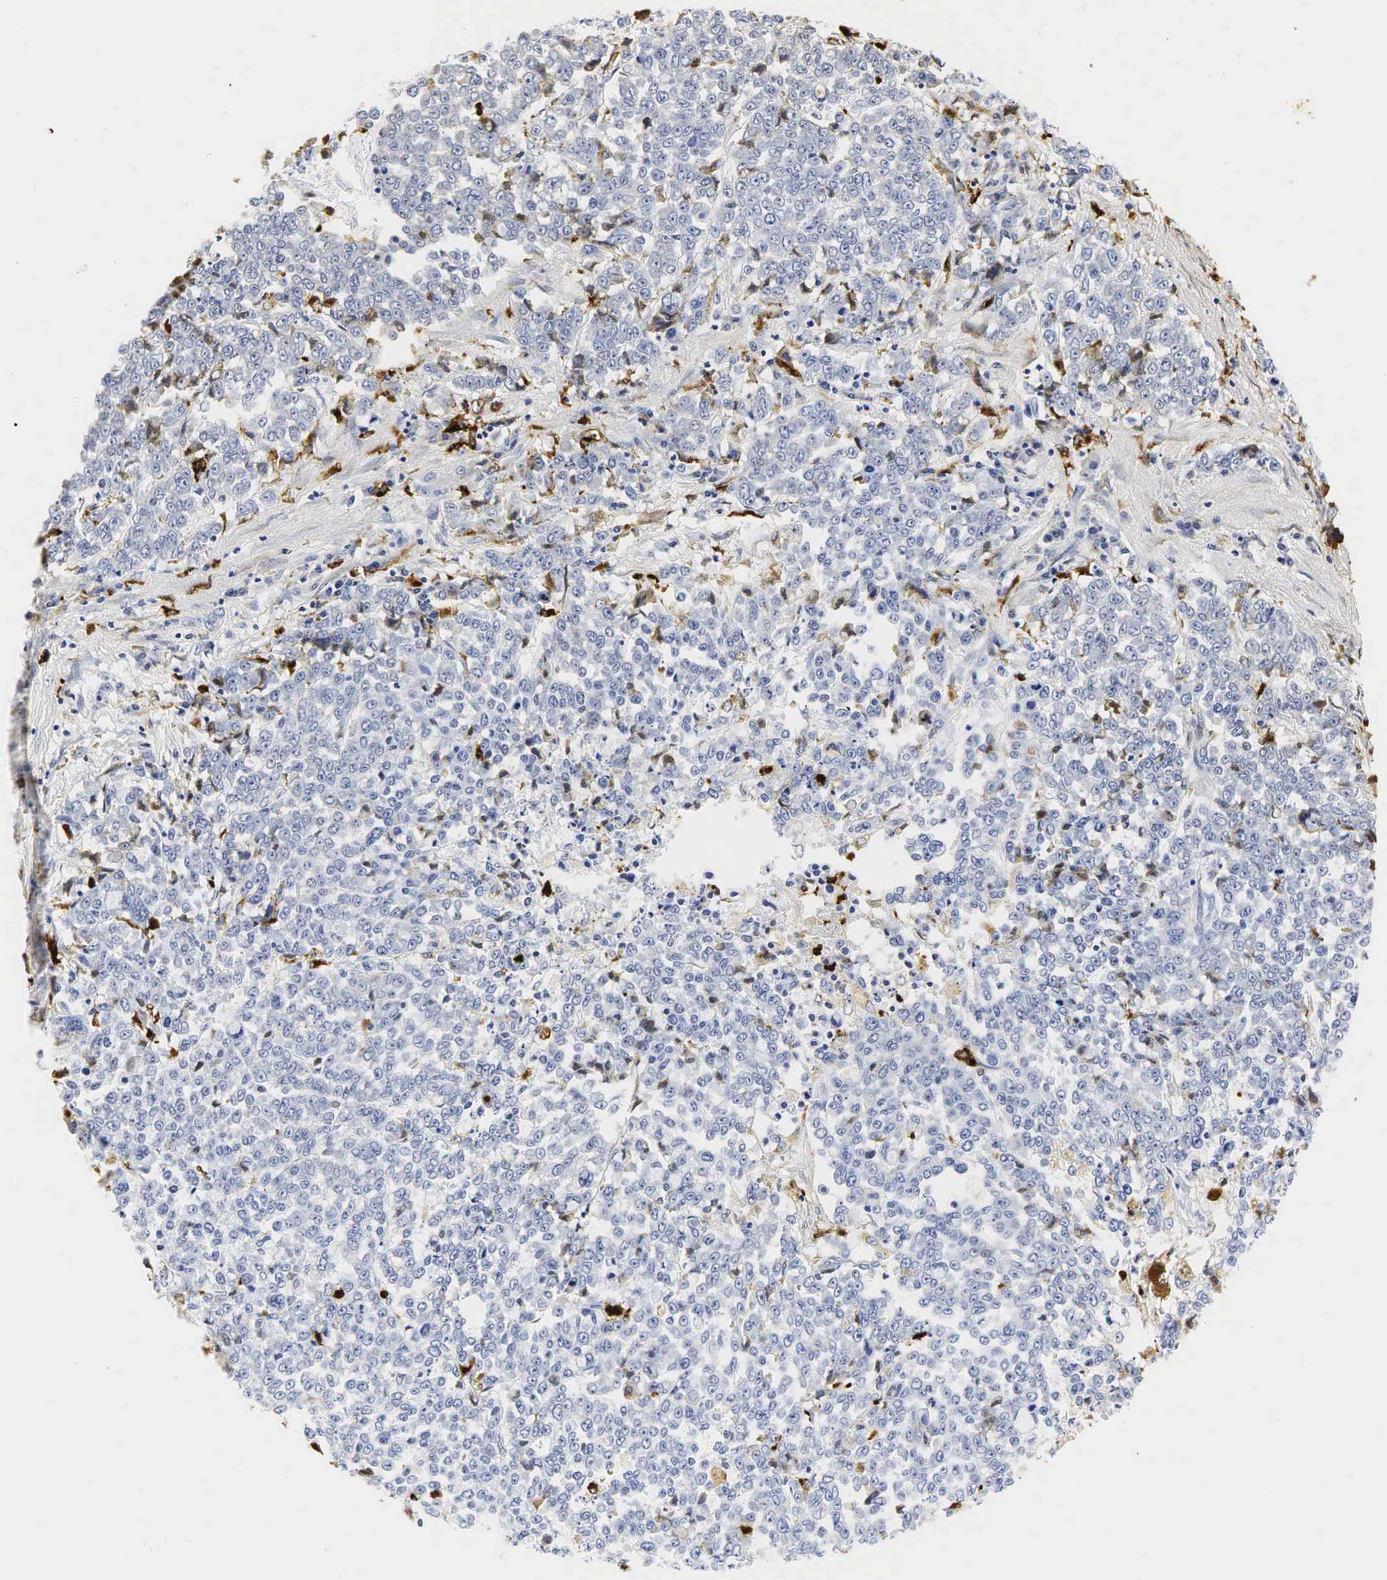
{"staining": {"intensity": "negative", "quantity": "none", "location": "none"}, "tissue": "liver cancer", "cell_type": "Tumor cells", "image_type": "cancer", "snomed": [{"axis": "morphology", "description": "Carcinoma, metastatic, NOS"}, {"axis": "topography", "description": "Liver"}], "caption": "Photomicrograph shows no significant protein positivity in tumor cells of liver cancer.", "gene": "LYZ", "patient": {"sex": "female", "age": 58}}